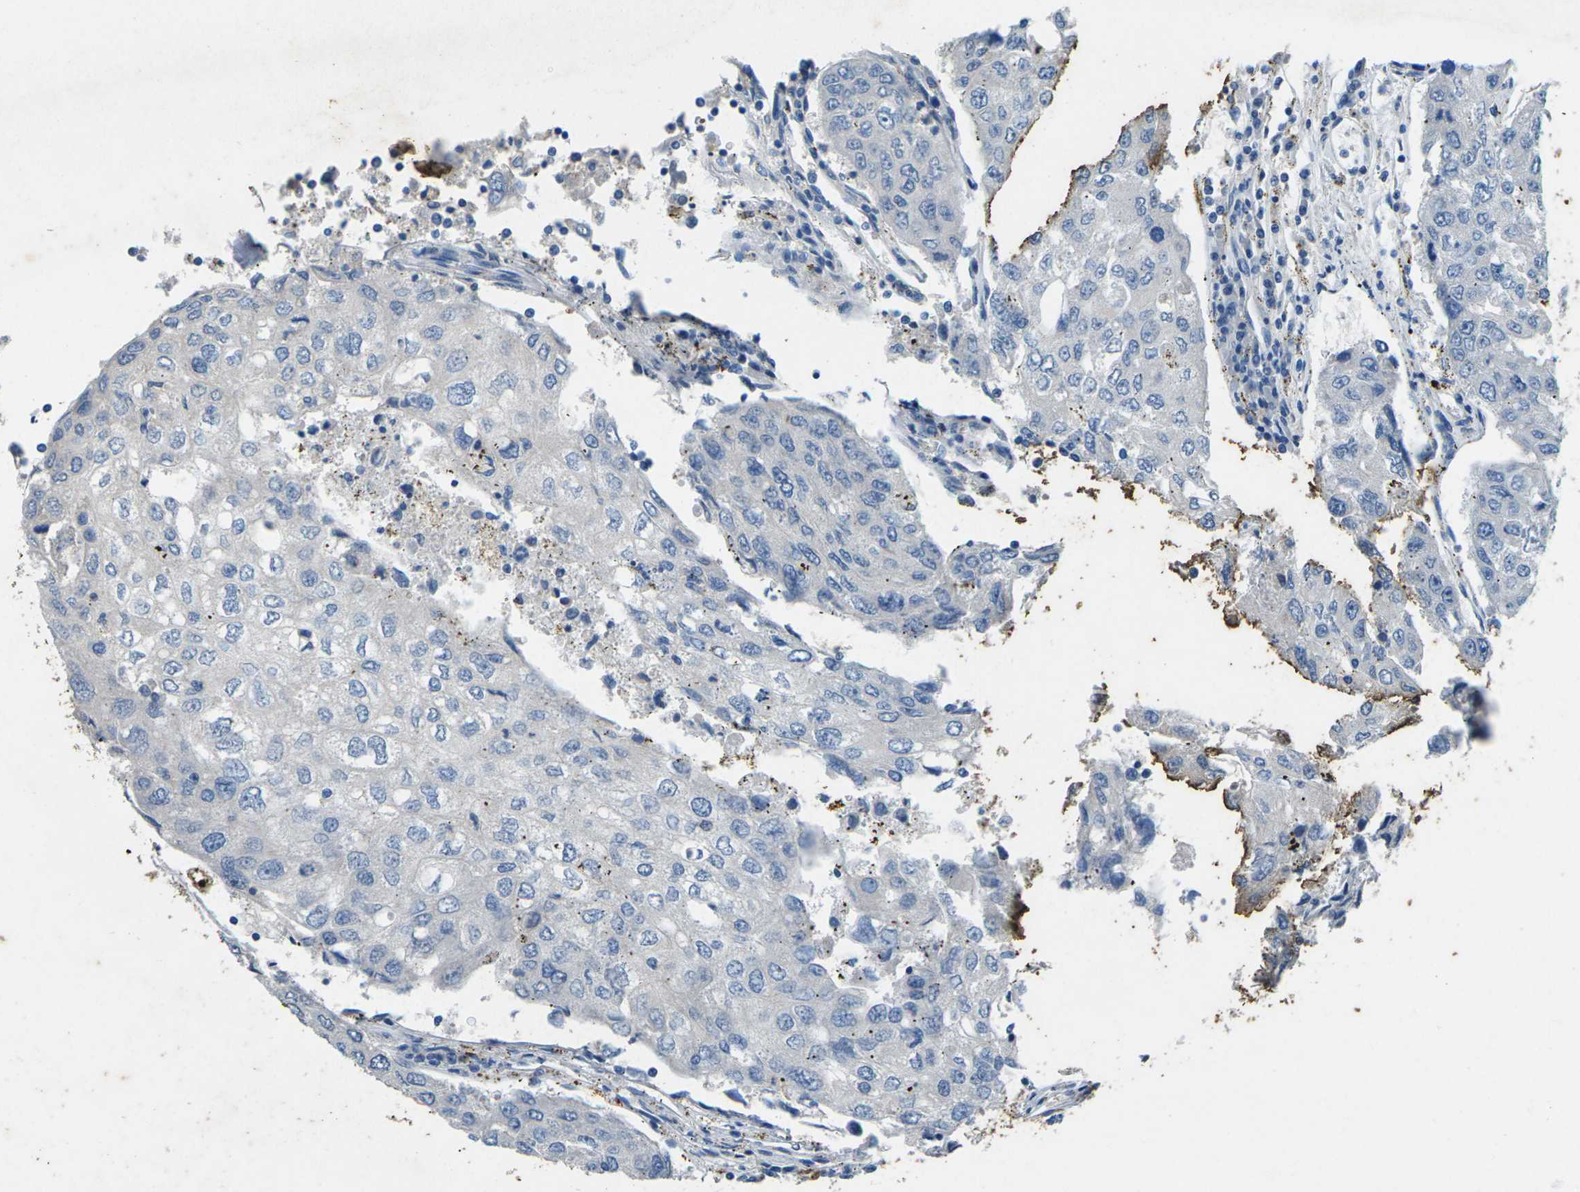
{"staining": {"intensity": "negative", "quantity": "none", "location": "none"}, "tissue": "urothelial cancer", "cell_type": "Tumor cells", "image_type": "cancer", "snomed": [{"axis": "morphology", "description": "Urothelial carcinoma, High grade"}, {"axis": "topography", "description": "Lymph node"}, {"axis": "topography", "description": "Urinary bladder"}], "caption": "Tumor cells show no significant protein positivity in urothelial cancer.", "gene": "SIGLEC14", "patient": {"sex": "male", "age": 51}}